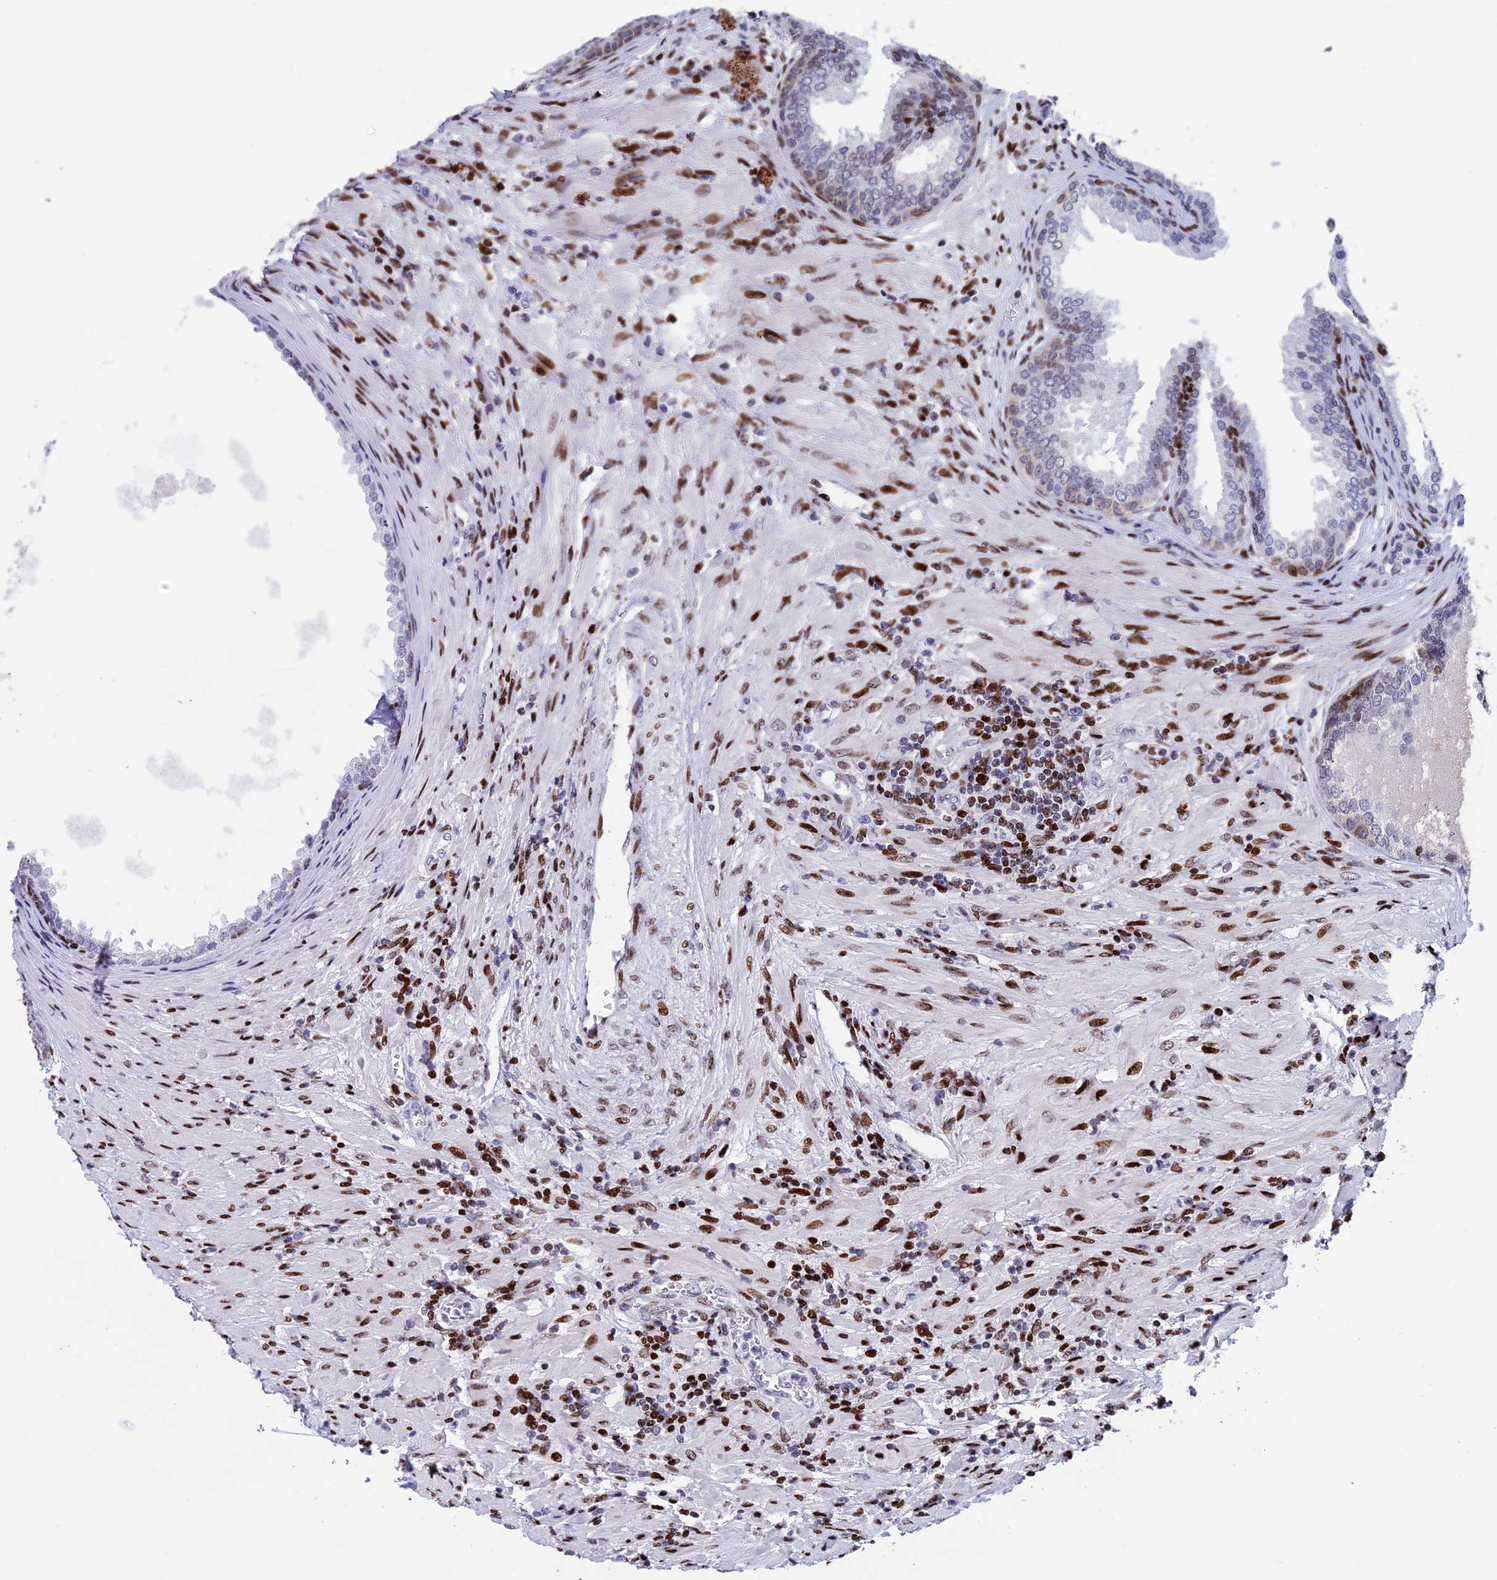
{"staining": {"intensity": "strong", "quantity": "<25%", "location": "nuclear"}, "tissue": "prostate", "cell_type": "Glandular cells", "image_type": "normal", "snomed": [{"axis": "morphology", "description": "Normal tissue, NOS"}, {"axis": "topography", "description": "Prostate"}], "caption": "An immunohistochemistry (IHC) photomicrograph of normal tissue is shown. Protein staining in brown highlights strong nuclear positivity in prostate within glandular cells.", "gene": "BTBD3", "patient": {"sex": "male", "age": 76}}